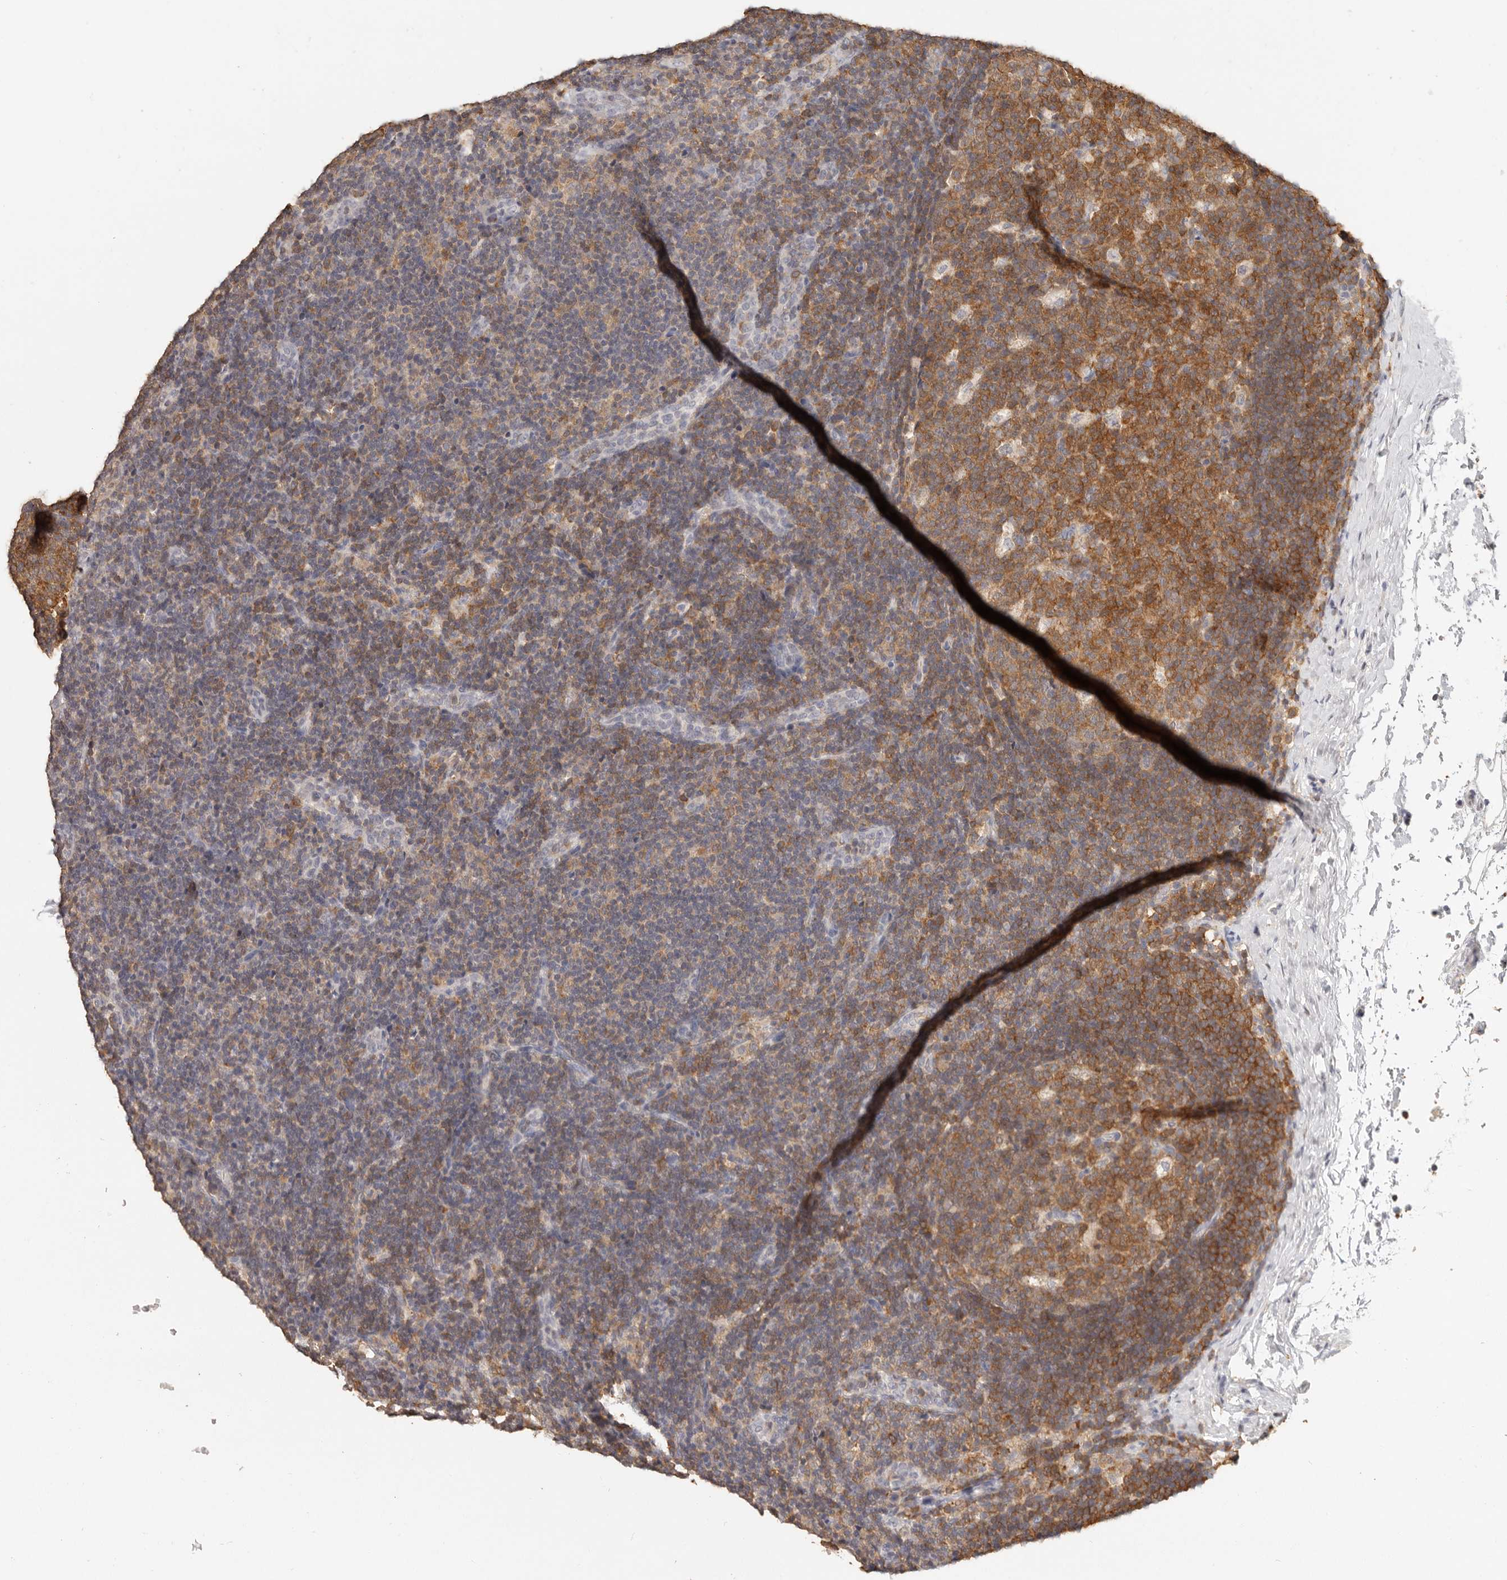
{"staining": {"intensity": "moderate", "quantity": "25%-75%", "location": "cytoplasmic/membranous"}, "tissue": "lymph node", "cell_type": "Germinal center cells", "image_type": "normal", "snomed": [{"axis": "morphology", "description": "Normal tissue, NOS"}, {"axis": "topography", "description": "Lymph node"}], "caption": "Brown immunohistochemical staining in normal human lymph node reveals moderate cytoplasmic/membranous positivity in approximately 25%-75% of germinal center cells.", "gene": "CSK", "patient": {"sex": "female", "age": 22}}